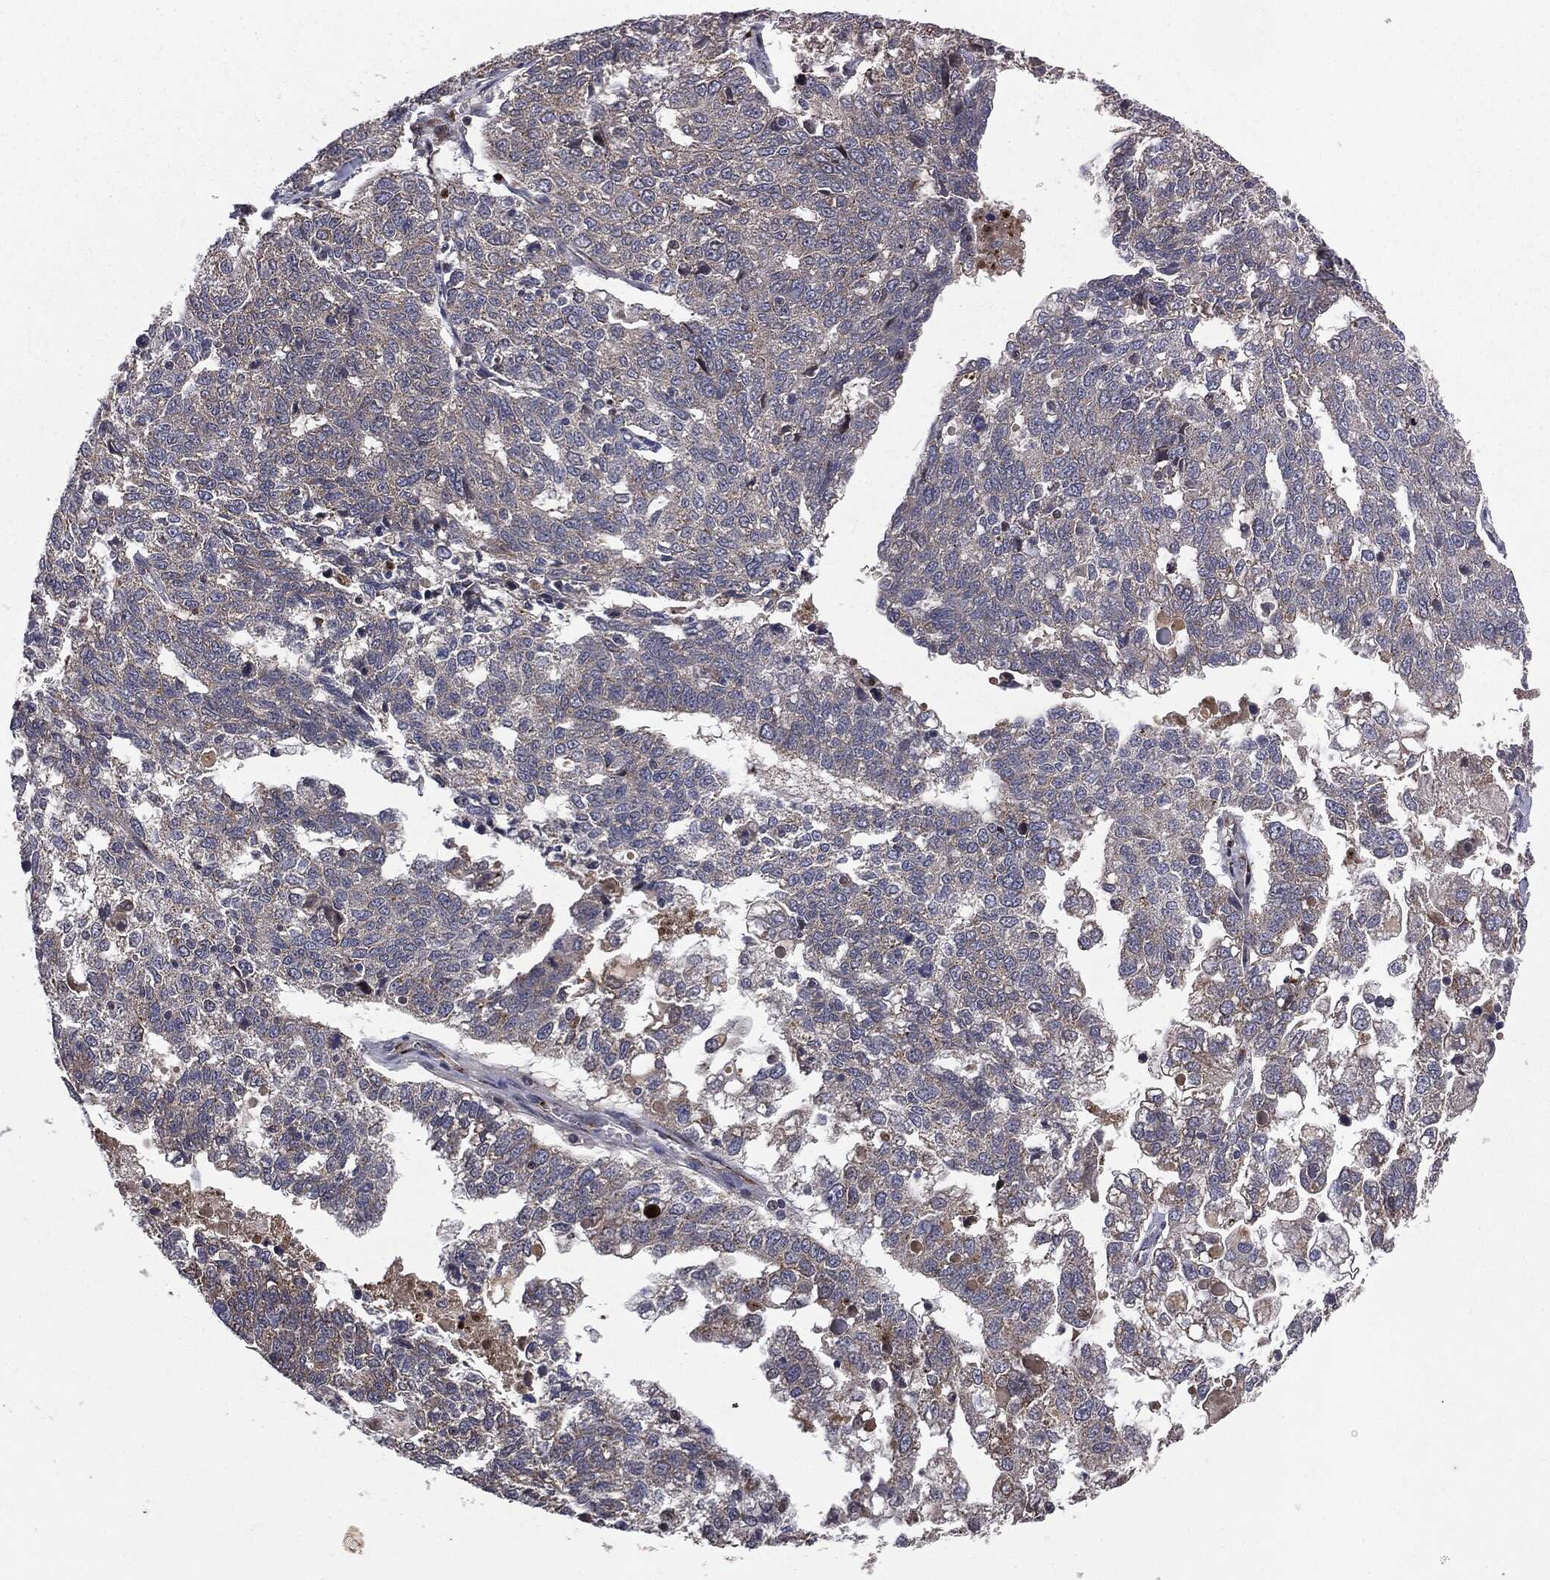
{"staining": {"intensity": "negative", "quantity": "none", "location": "none"}, "tissue": "ovarian cancer", "cell_type": "Tumor cells", "image_type": "cancer", "snomed": [{"axis": "morphology", "description": "Cystadenocarcinoma, serous, NOS"}, {"axis": "topography", "description": "Ovary"}], "caption": "The image demonstrates no staining of tumor cells in serous cystadenocarcinoma (ovarian).", "gene": "PLPPR2", "patient": {"sex": "female", "age": 71}}